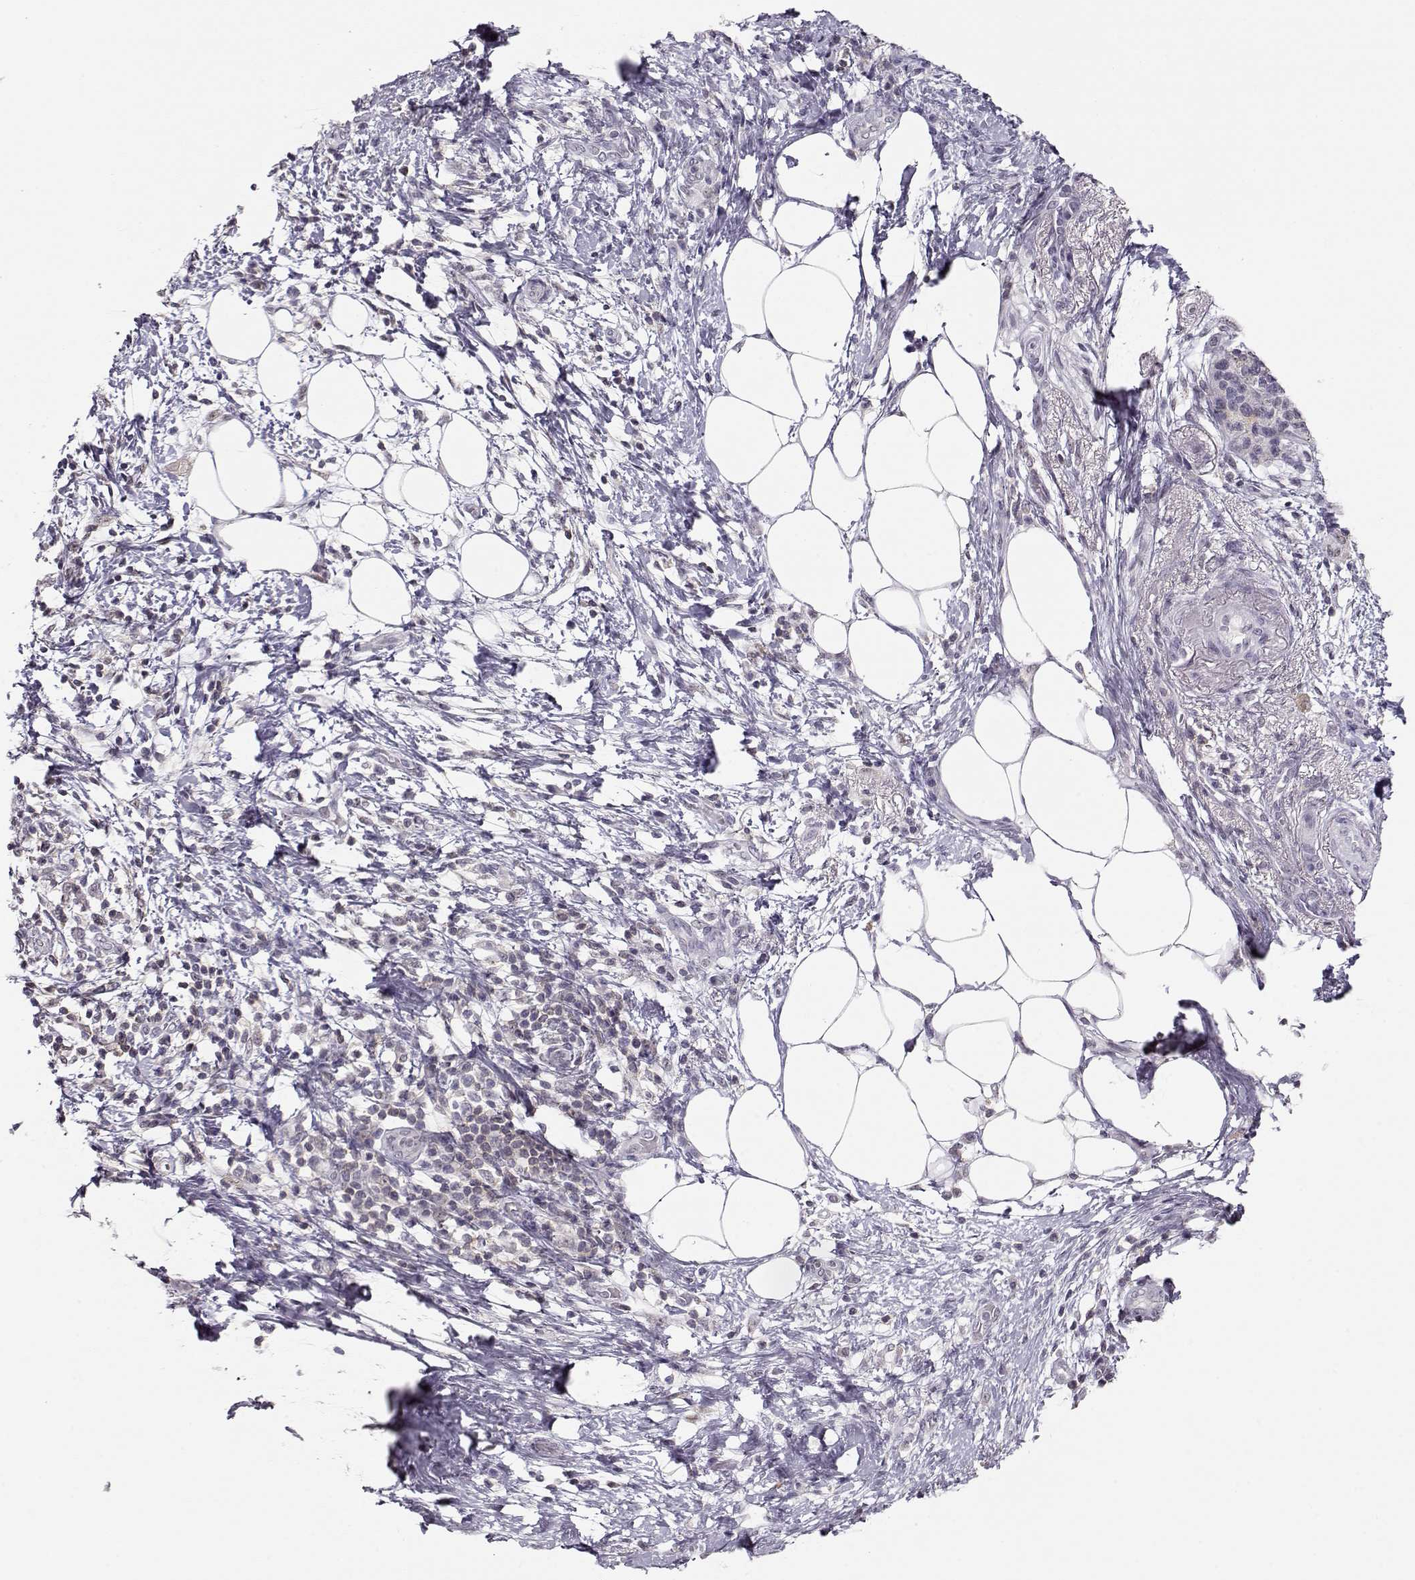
{"staining": {"intensity": "negative", "quantity": "none", "location": "none"}, "tissue": "pancreatic cancer", "cell_type": "Tumor cells", "image_type": "cancer", "snomed": [{"axis": "morphology", "description": "Adenocarcinoma, NOS"}, {"axis": "topography", "description": "Pancreas"}], "caption": "A histopathology image of human adenocarcinoma (pancreatic) is negative for staining in tumor cells. The staining was performed using DAB (3,3'-diaminobenzidine) to visualize the protein expression in brown, while the nuclei were stained in blue with hematoxylin (Magnification: 20x).", "gene": "TEPP", "patient": {"sex": "female", "age": 72}}